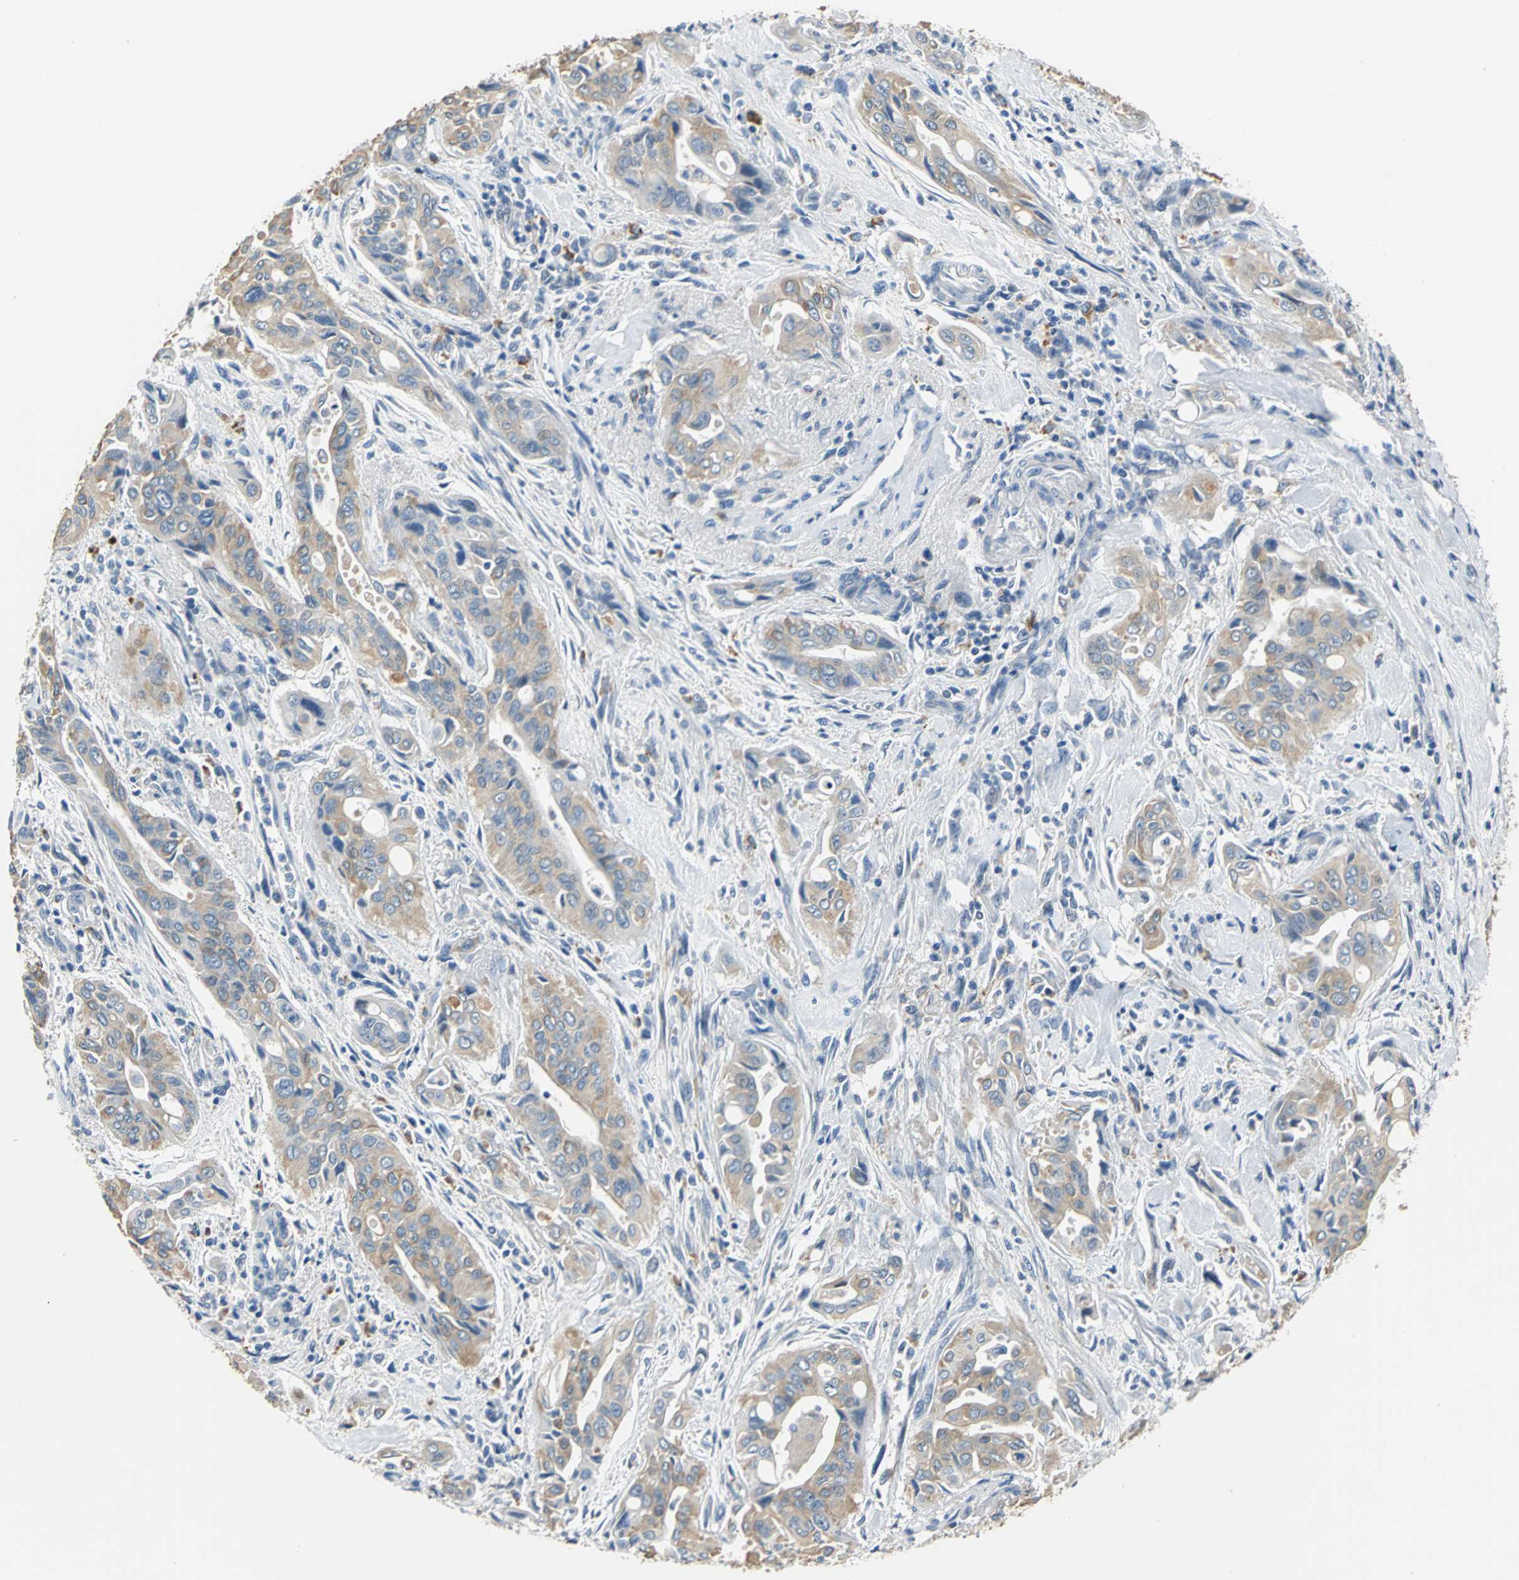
{"staining": {"intensity": "moderate", "quantity": ">75%", "location": "cytoplasmic/membranous"}, "tissue": "pancreatic cancer", "cell_type": "Tumor cells", "image_type": "cancer", "snomed": [{"axis": "morphology", "description": "Adenocarcinoma, NOS"}, {"axis": "topography", "description": "Pancreas"}], "caption": "Protein analysis of adenocarcinoma (pancreatic) tissue exhibits moderate cytoplasmic/membranous staining in about >75% of tumor cells. The protein is stained brown, and the nuclei are stained in blue (DAB IHC with brightfield microscopy, high magnification).", "gene": "RASD2", "patient": {"sex": "male", "age": 77}}